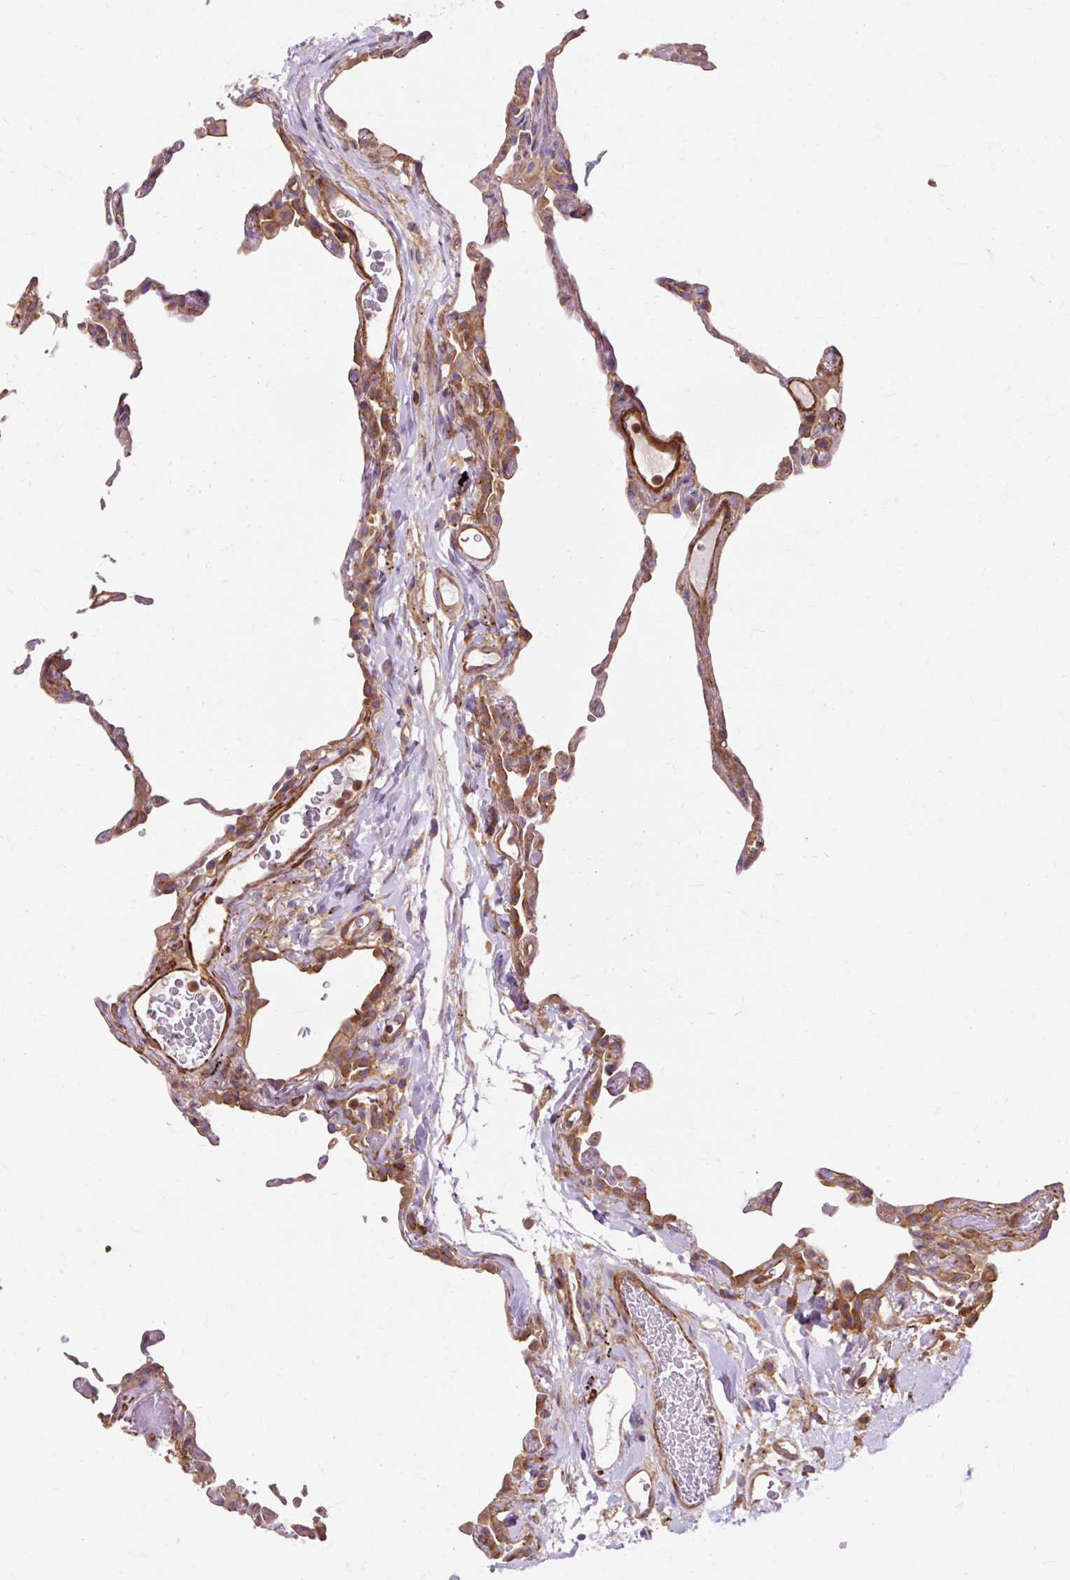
{"staining": {"intensity": "moderate", "quantity": "25%-75%", "location": "cytoplasmic/membranous"}, "tissue": "lung", "cell_type": "Alveolar cells", "image_type": "normal", "snomed": [{"axis": "morphology", "description": "Normal tissue, NOS"}, {"axis": "topography", "description": "Lung"}], "caption": "Immunohistochemistry (IHC) of benign human lung reveals medium levels of moderate cytoplasmic/membranous positivity in approximately 25%-75% of alveolar cells.", "gene": "TBC1D2B", "patient": {"sex": "female", "age": 57}}